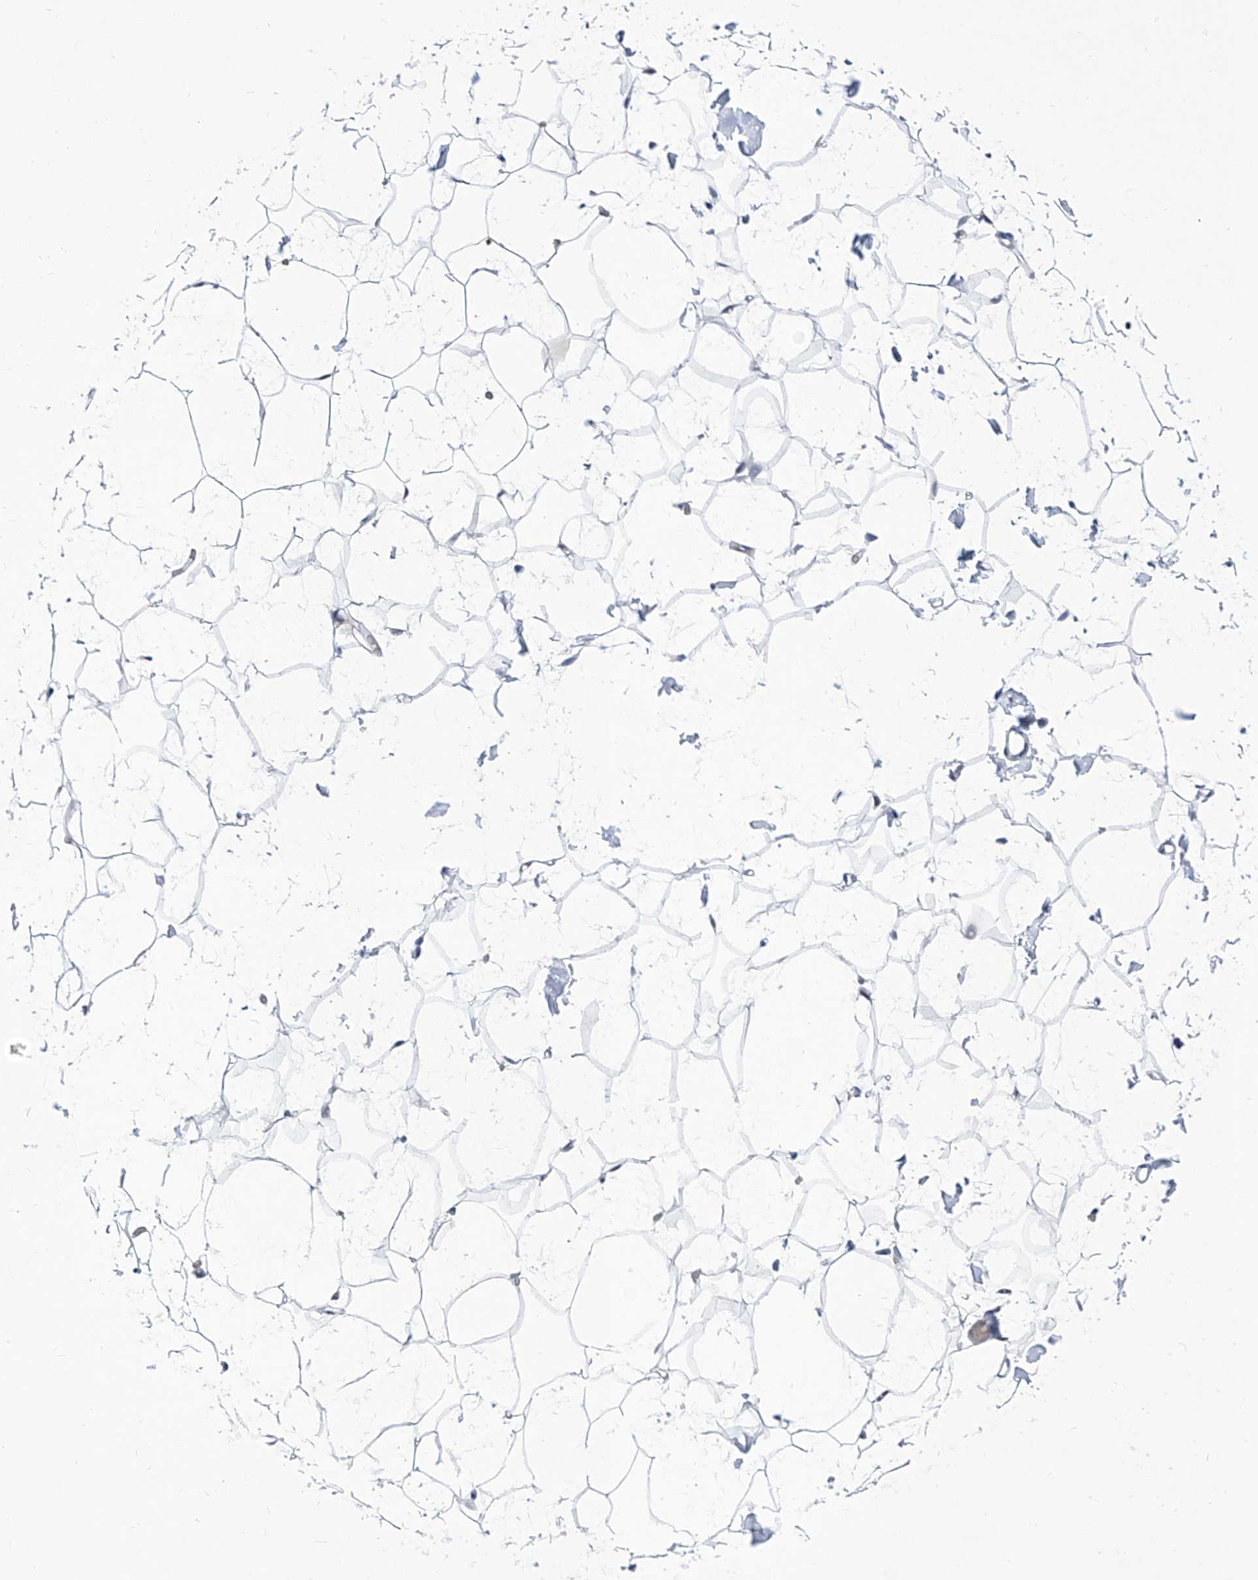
{"staining": {"intensity": "negative", "quantity": "none", "location": "none"}, "tissue": "adipose tissue", "cell_type": "Adipocytes", "image_type": "normal", "snomed": [{"axis": "morphology", "description": "Normal tissue, NOS"}, {"axis": "topography", "description": "Breast"}], "caption": "Immunohistochemical staining of normal human adipose tissue exhibits no significant positivity in adipocytes. (Brightfield microscopy of DAB IHC at high magnification).", "gene": "SART1", "patient": {"sex": "female", "age": 23}}